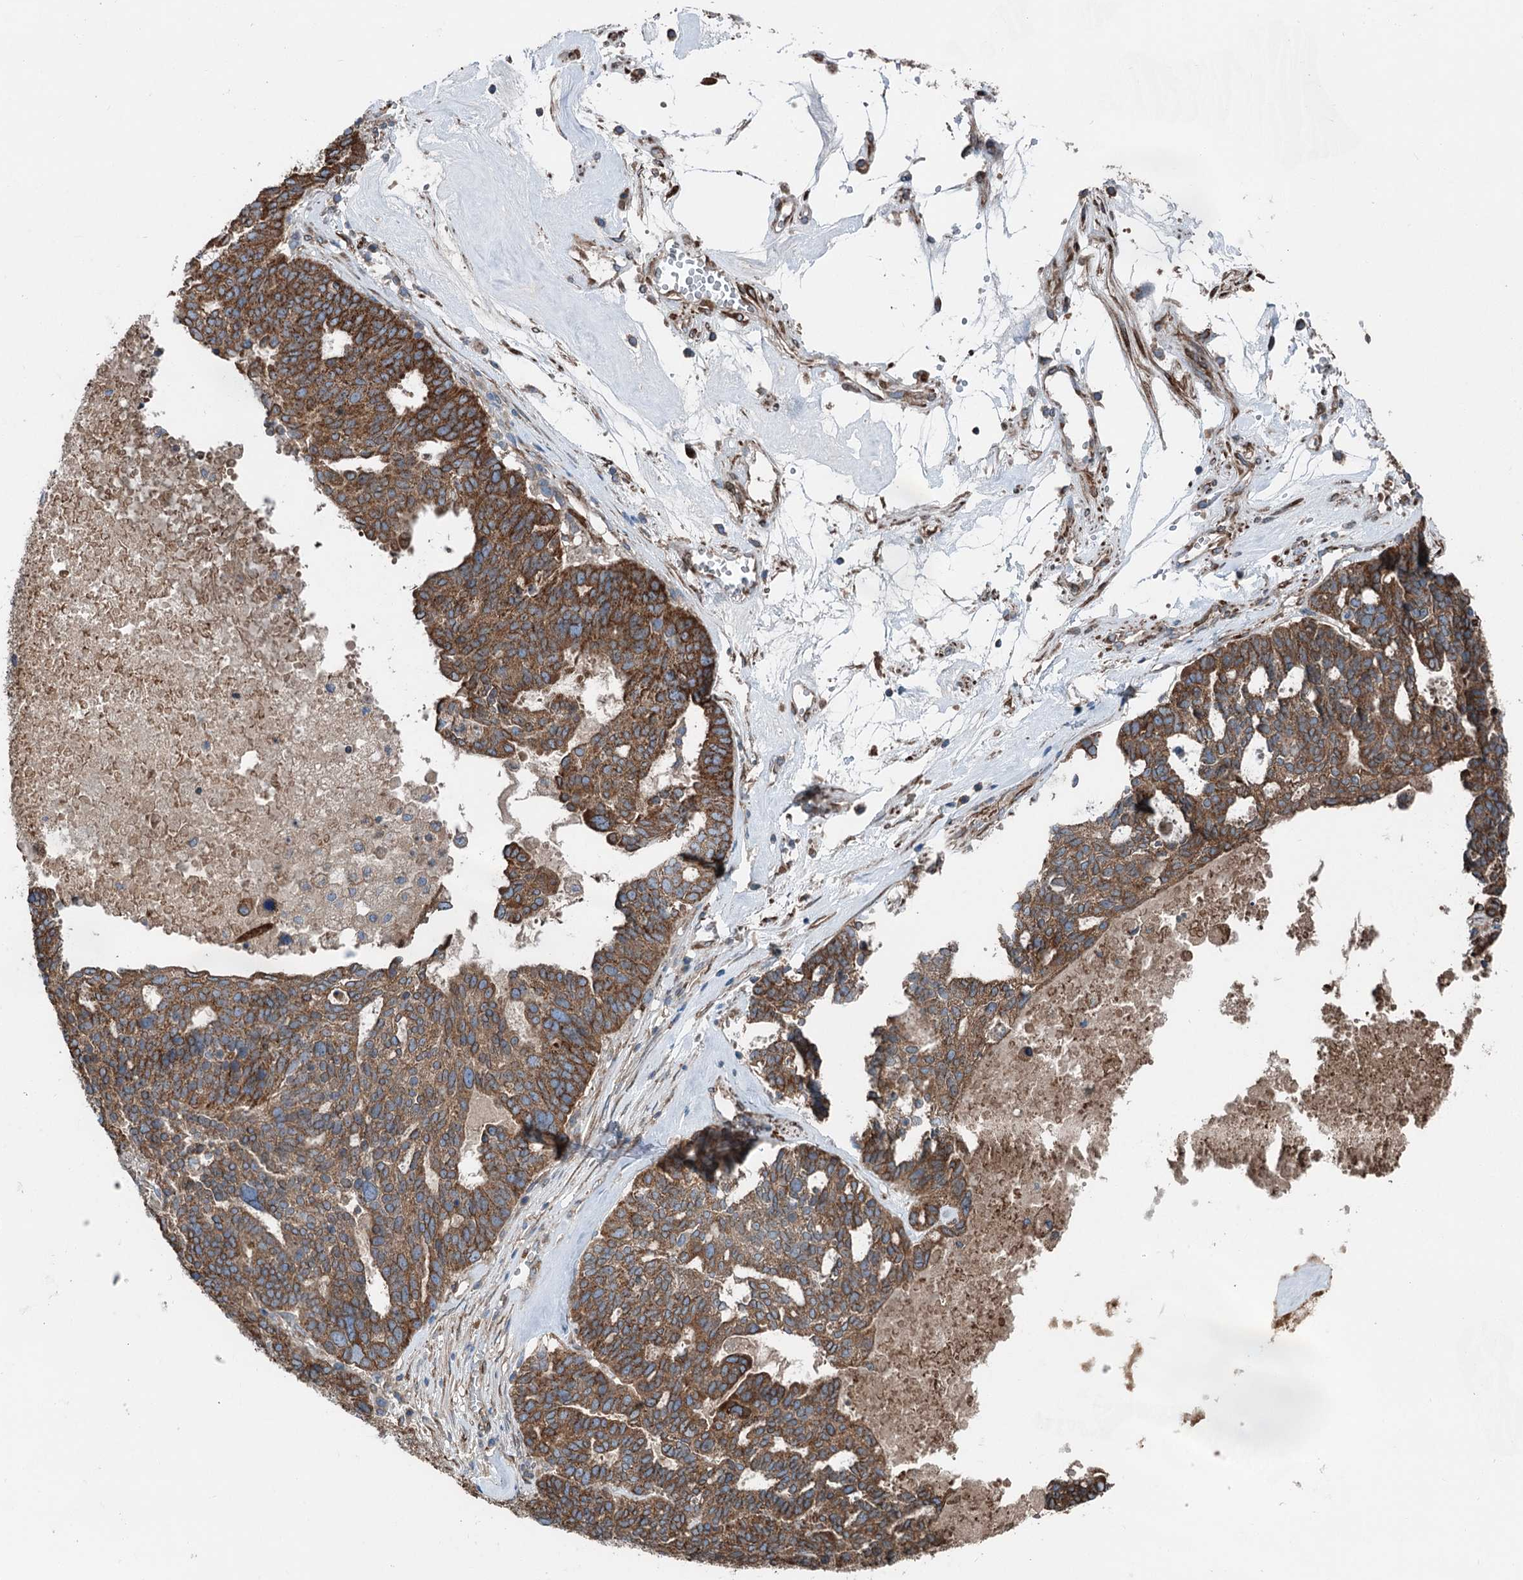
{"staining": {"intensity": "moderate", "quantity": ">75%", "location": "cytoplasmic/membranous"}, "tissue": "ovarian cancer", "cell_type": "Tumor cells", "image_type": "cancer", "snomed": [{"axis": "morphology", "description": "Cystadenocarcinoma, serous, NOS"}, {"axis": "topography", "description": "Ovary"}], "caption": "There is medium levels of moderate cytoplasmic/membranous staining in tumor cells of ovarian serous cystadenocarcinoma, as demonstrated by immunohistochemical staining (brown color).", "gene": "CALCOCO1", "patient": {"sex": "female", "age": 59}}